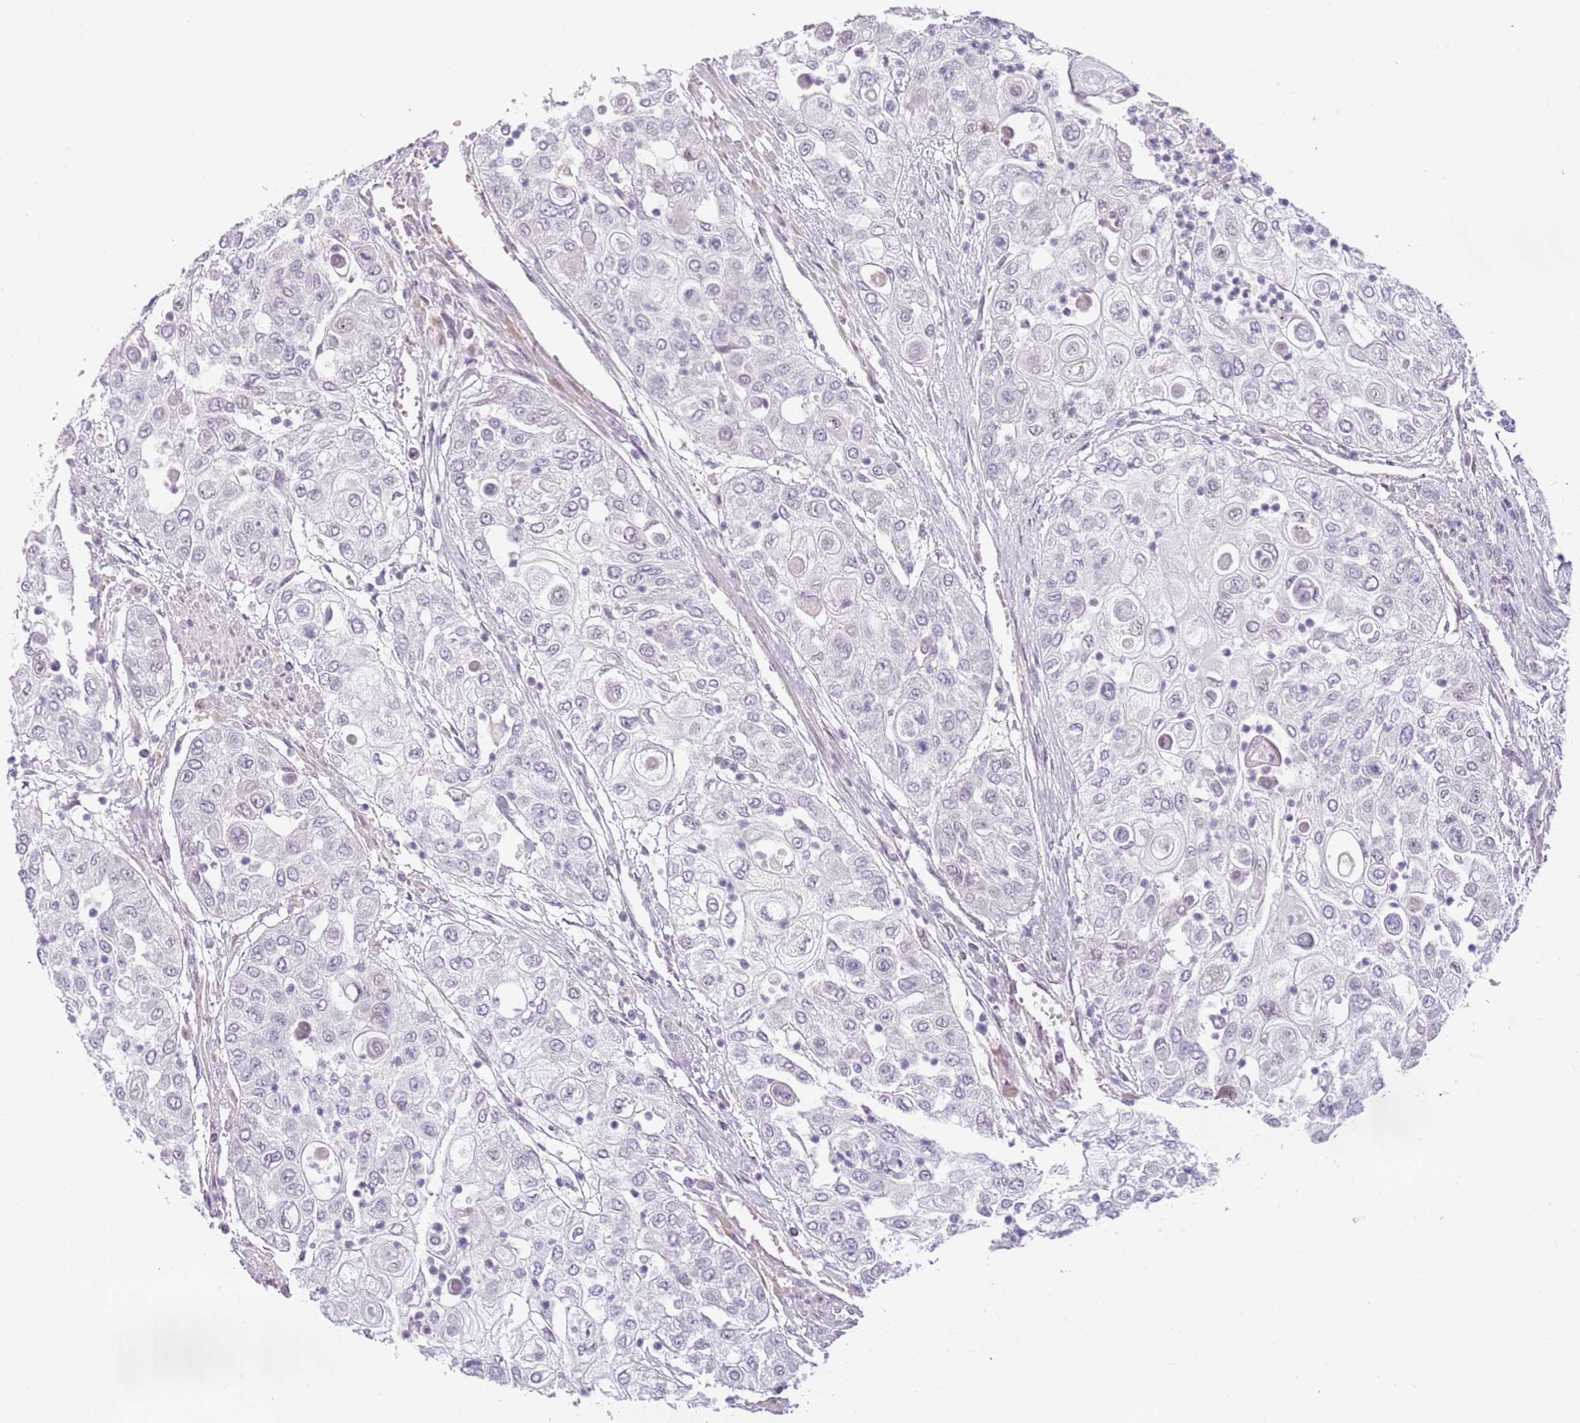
{"staining": {"intensity": "negative", "quantity": "none", "location": "none"}, "tissue": "urothelial cancer", "cell_type": "Tumor cells", "image_type": "cancer", "snomed": [{"axis": "morphology", "description": "Urothelial carcinoma, High grade"}, {"axis": "topography", "description": "Urinary bladder"}], "caption": "High power microscopy micrograph of an immunohistochemistry micrograph of high-grade urothelial carcinoma, revealing no significant staining in tumor cells.", "gene": "DEFB116", "patient": {"sex": "female", "age": 79}}